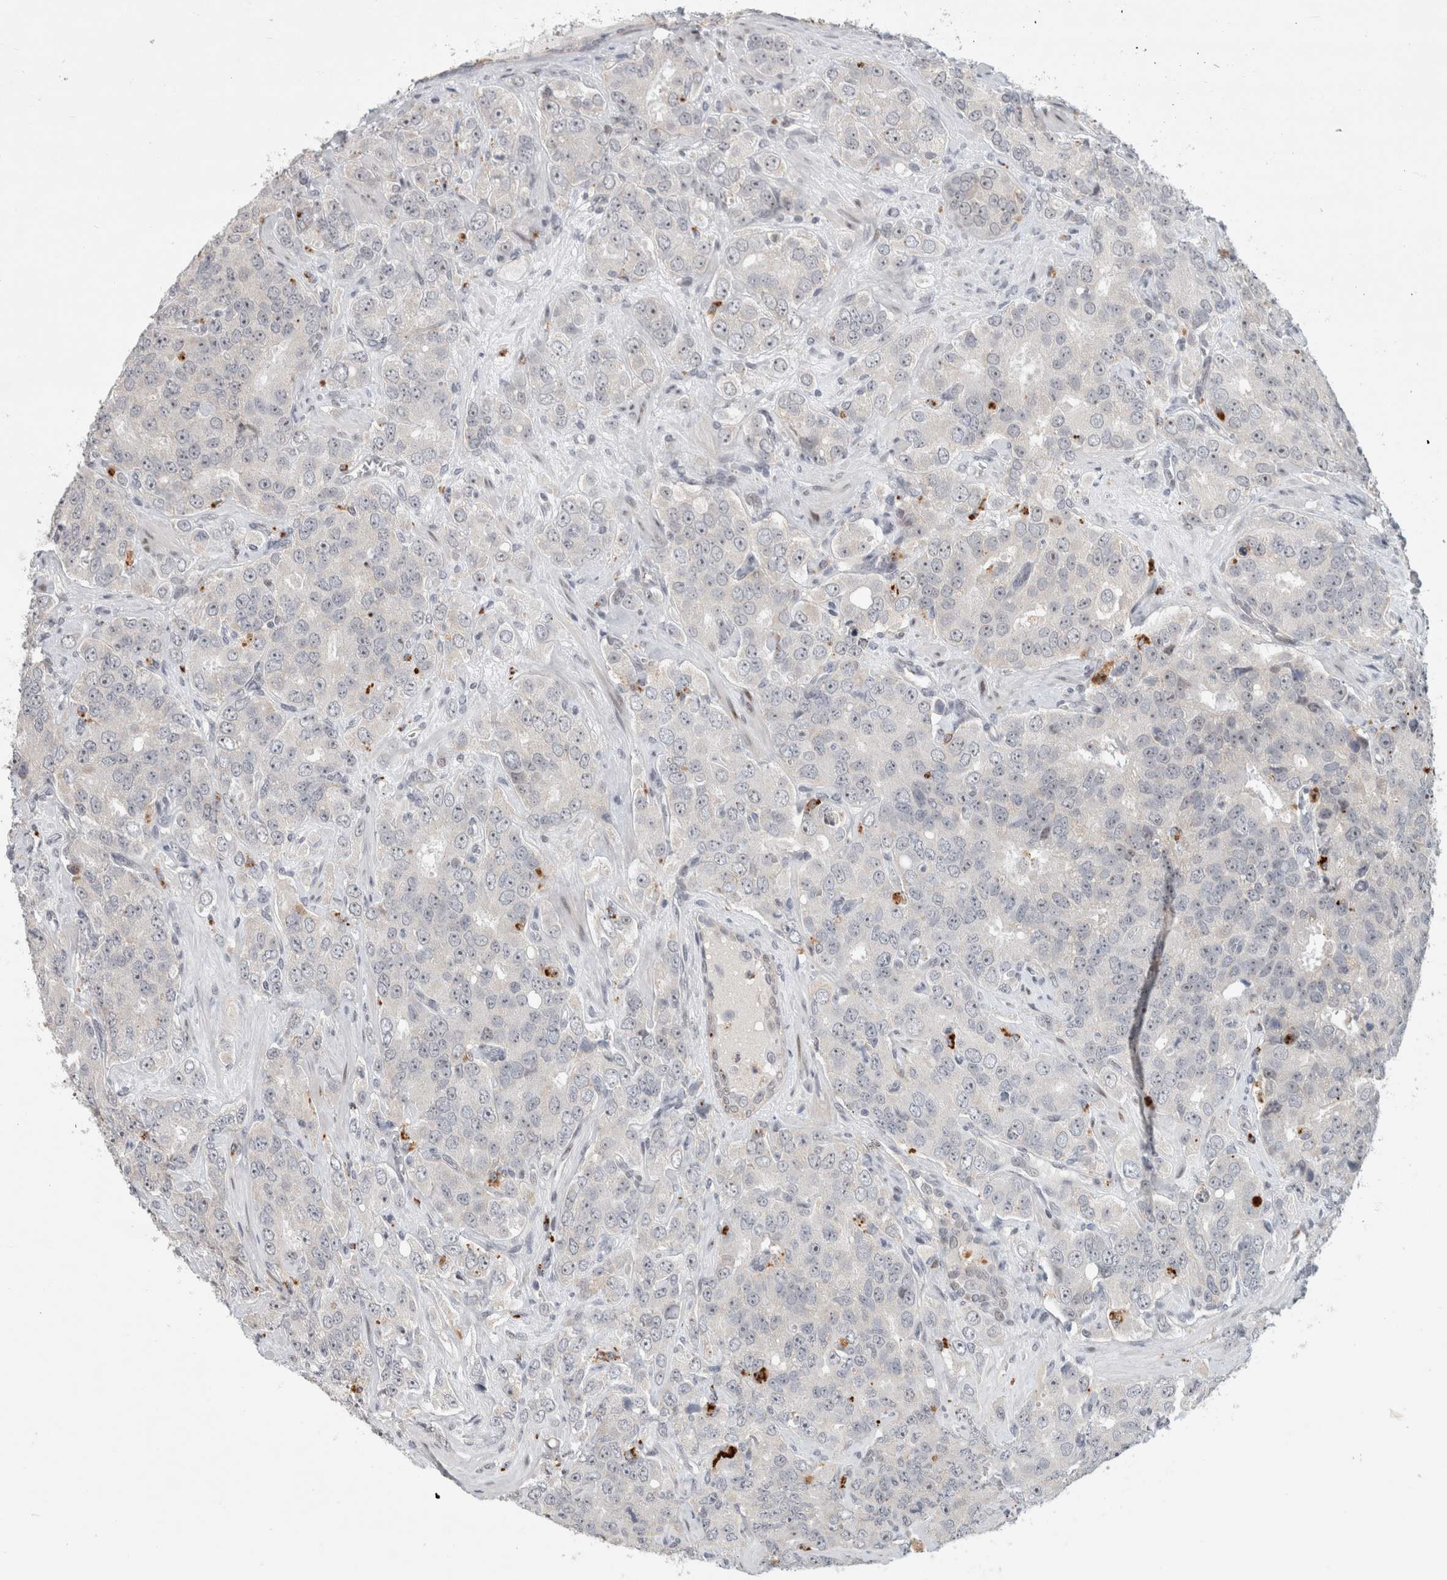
{"staining": {"intensity": "negative", "quantity": "none", "location": "none"}, "tissue": "prostate cancer", "cell_type": "Tumor cells", "image_type": "cancer", "snomed": [{"axis": "morphology", "description": "Adenocarcinoma, High grade"}, {"axis": "topography", "description": "Prostate"}], "caption": "A micrograph of prostate high-grade adenocarcinoma stained for a protein displays no brown staining in tumor cells. (Brightfield microscopy of DAB (3,3'-diaminobenzidine) immunohistochemistry at high magnification).", "gene": "SENP6", "patient": {"sex": "male", "age": 58}}